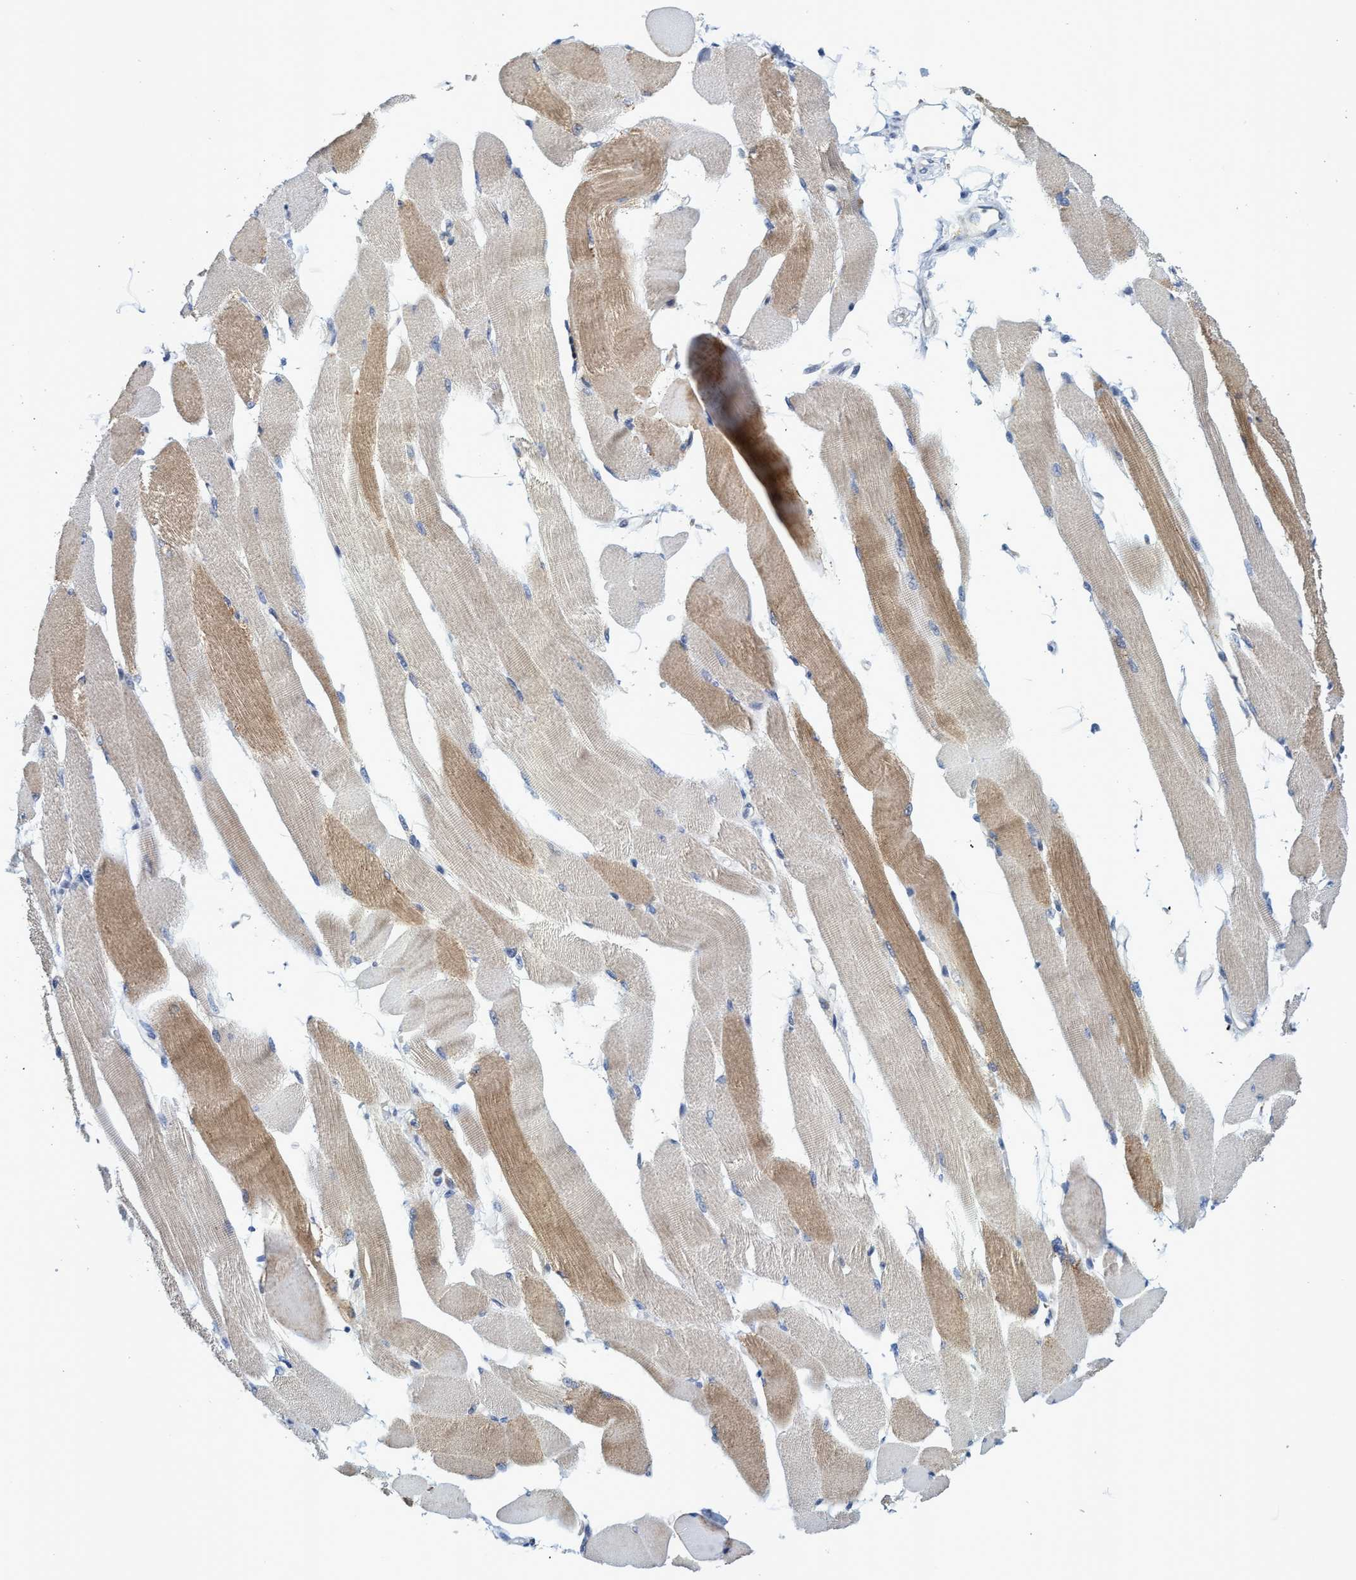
{"staining": {"intensity": "moderate", "quantity": "25%-75%", "location": "cytoplasmic/membranous"}, "tissue": "skeletal muscle", "cell_type": "Myocytes", "image_type": "normal", "snomed": [{"axis": "morphology", "description": "Normal tissue, NOS"}, {"axis": "topography", "description": "Skeletal muscle"}, {"axis": "topography", "description": "Peripheral nerve tissue"}], "caption": "Skeletal muscle stained for a protein demonstrates moderate cytoplasmic/membranous positivity in myocytes. (DAB (3,3'-diaminobenzidine) IHC with brightfield microscopy, high magnification).", "gene": "NAT16", "patient": {"sex": "female", "age": 84}}